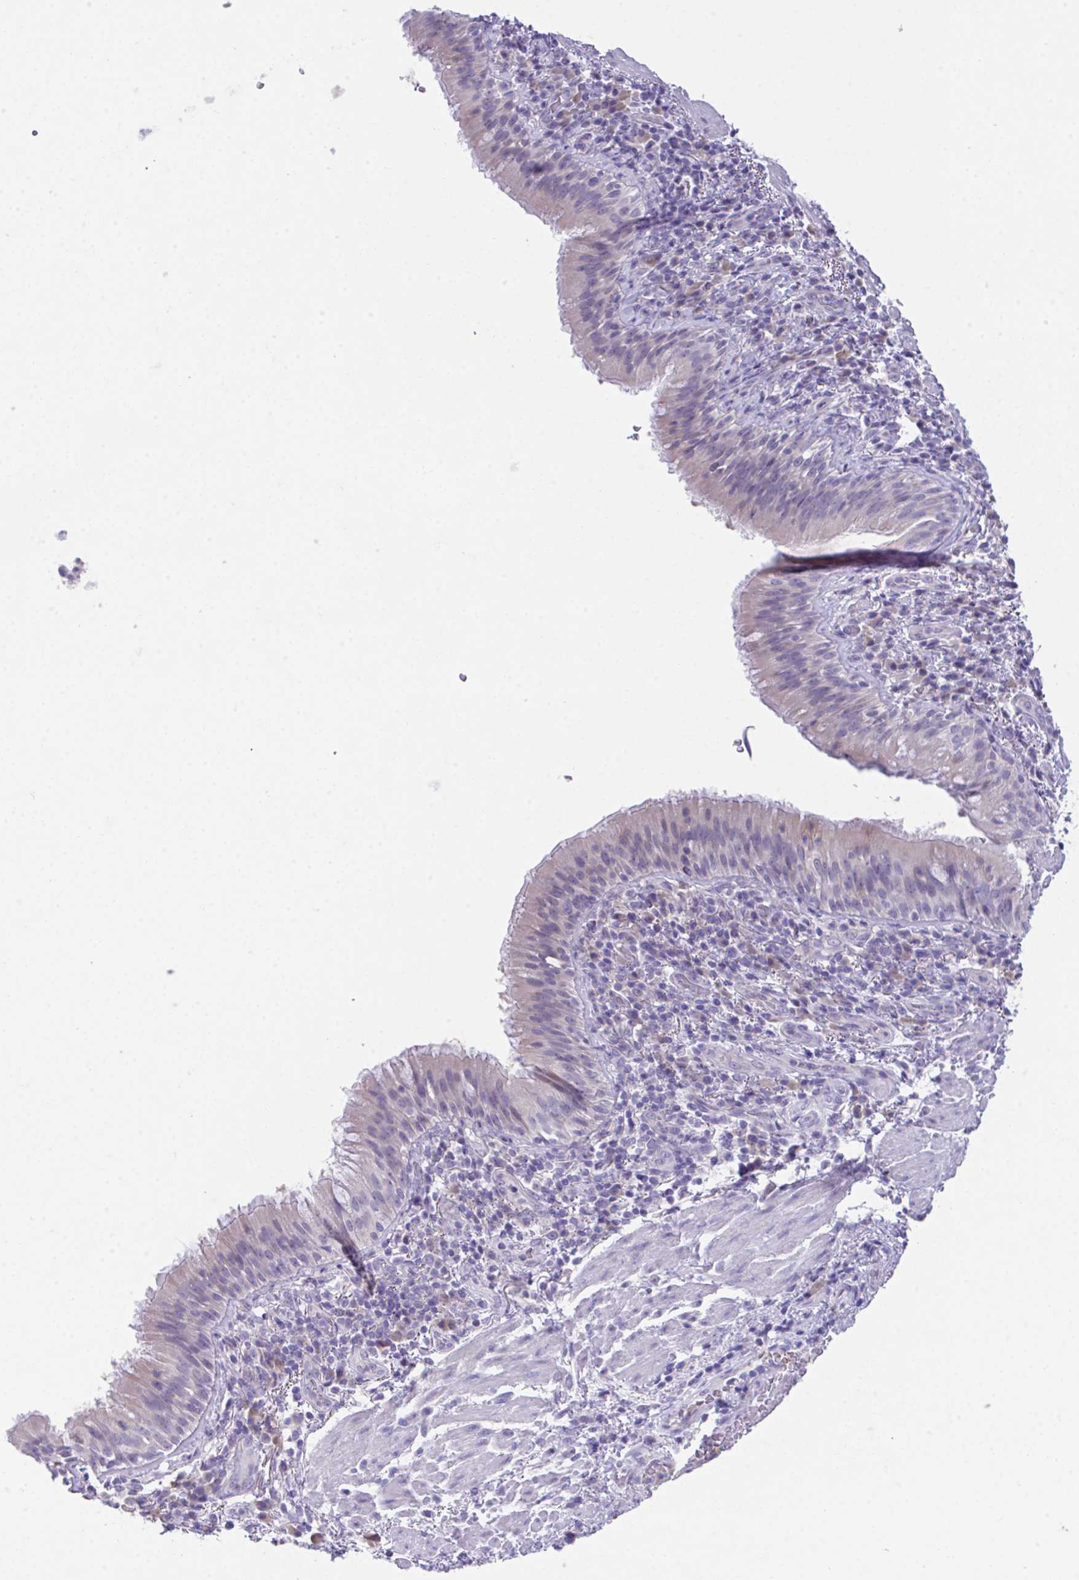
{"staining": {"intensity": "negative", "quantity": "none", "location": "none"}, "tissue": "bronchus", "cell_type": "Respiratory epithelial cells", "image_type": "normal", "snomed": [{"axis": "morphology", "description": "Normal tissue, NOS"}, {"axis": "topography", "description": "Cartilage tissue"}, {"axis": "topography", "description": "Bronchus"}], "caption": "Immunohistochemistry of unremarkable bronchus exhibits no expression in respiratory epithelial cells. (DAB (3,3'-diaminobenzidine) IHC, high magnification).", "gene": "HOXB4", "patient": {"sex": "male", "age": 56}}